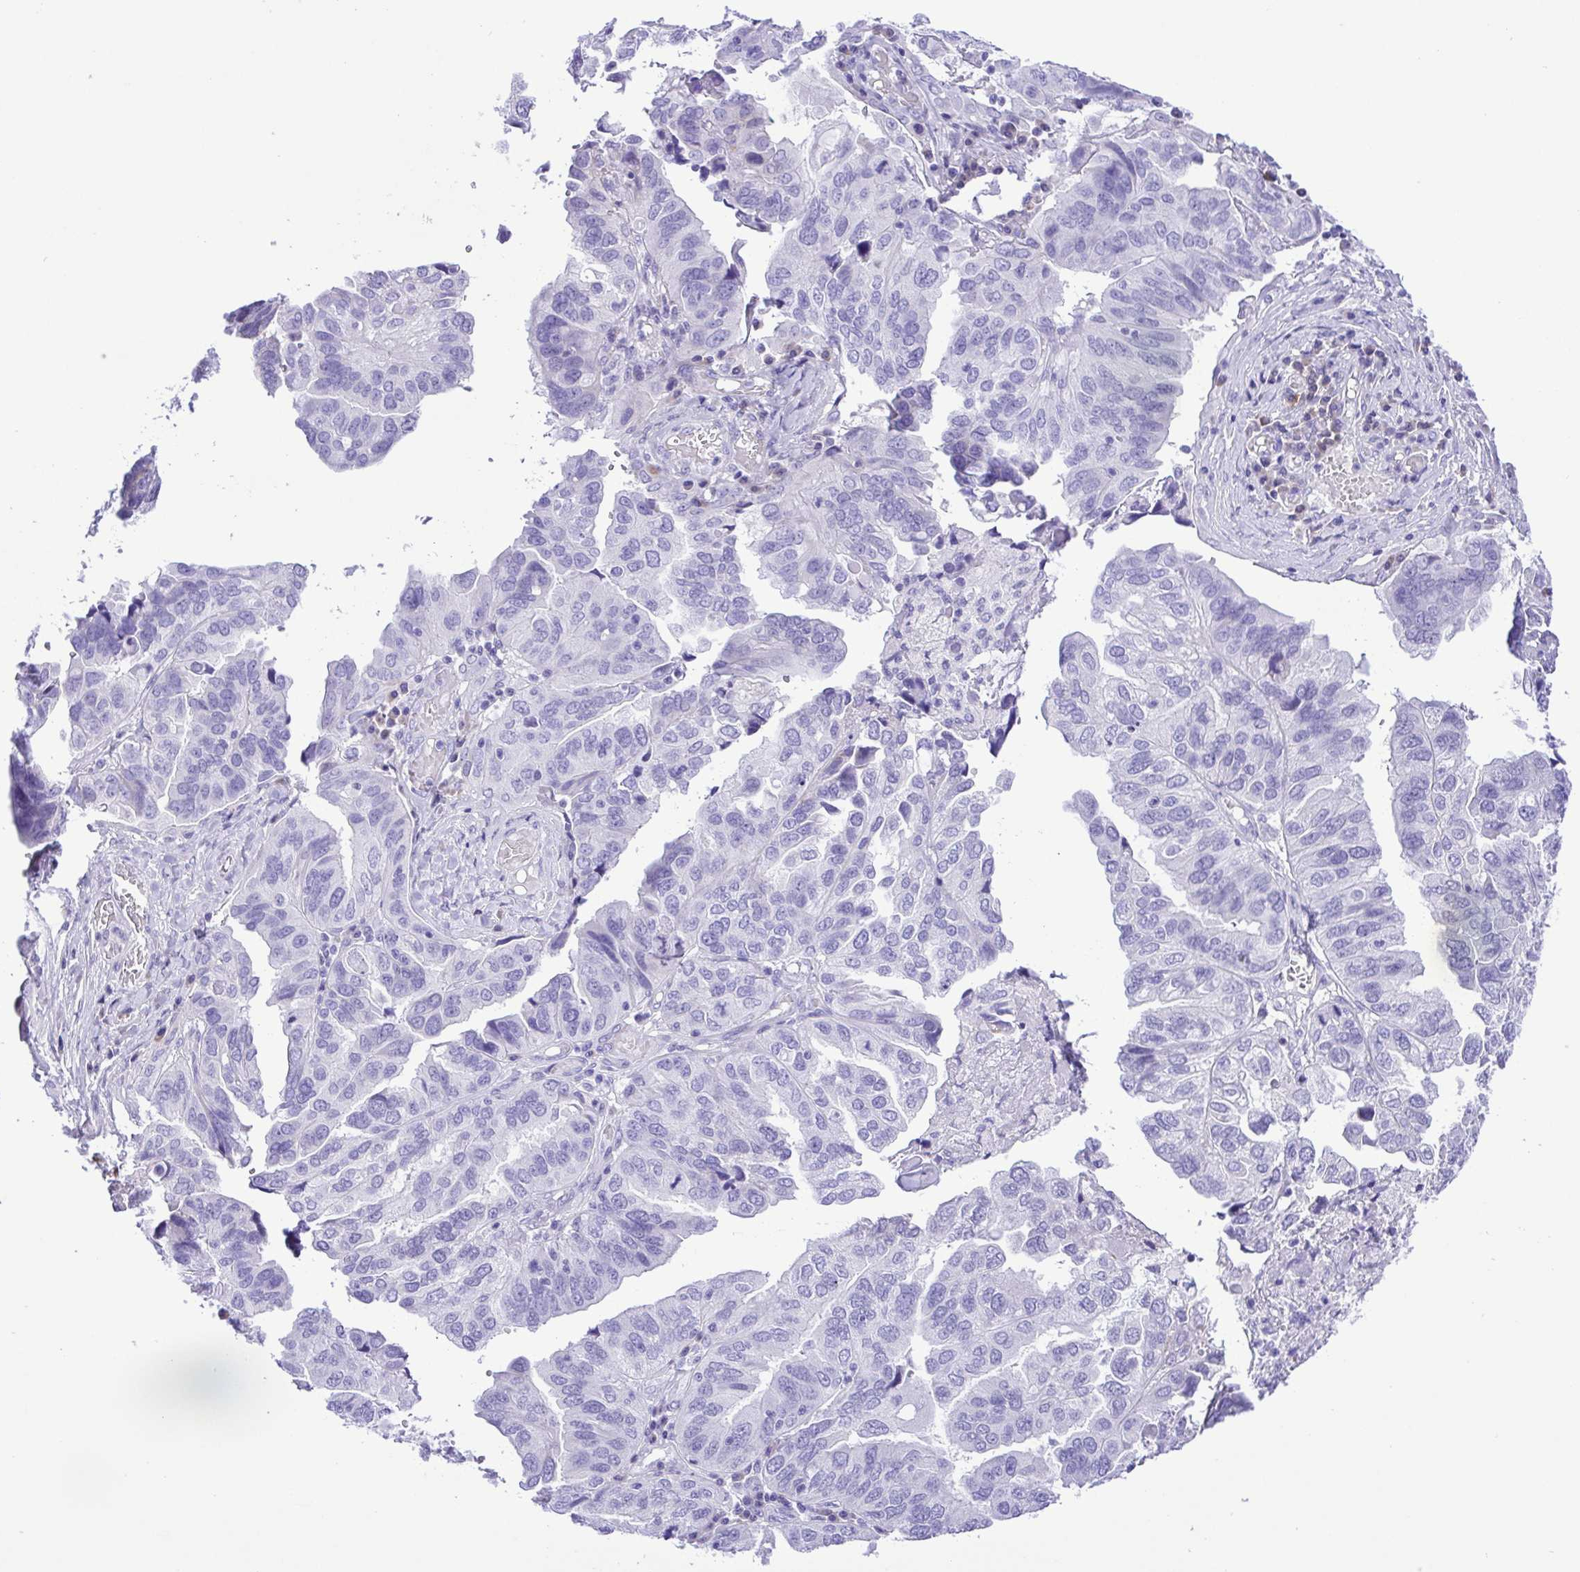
{"staining": {"intensity": "negative", "quantity": "none", "location": "none"}, "tissue": "ovarian cancer", "cell_type": "Tumor cells", "image_type": "cancer", "snomed": [{"axis": "morphology", "description": "Cystadenocarcinoma, serous, NOS"}, {"axis": "topography", "description": "Ovary"}], "caption": "There is no significant staining in tumor cells of ovarian serous cystadenocarcinoma.", "gene": "PAK3", "patient": {"sex": "female", "age": 79}}